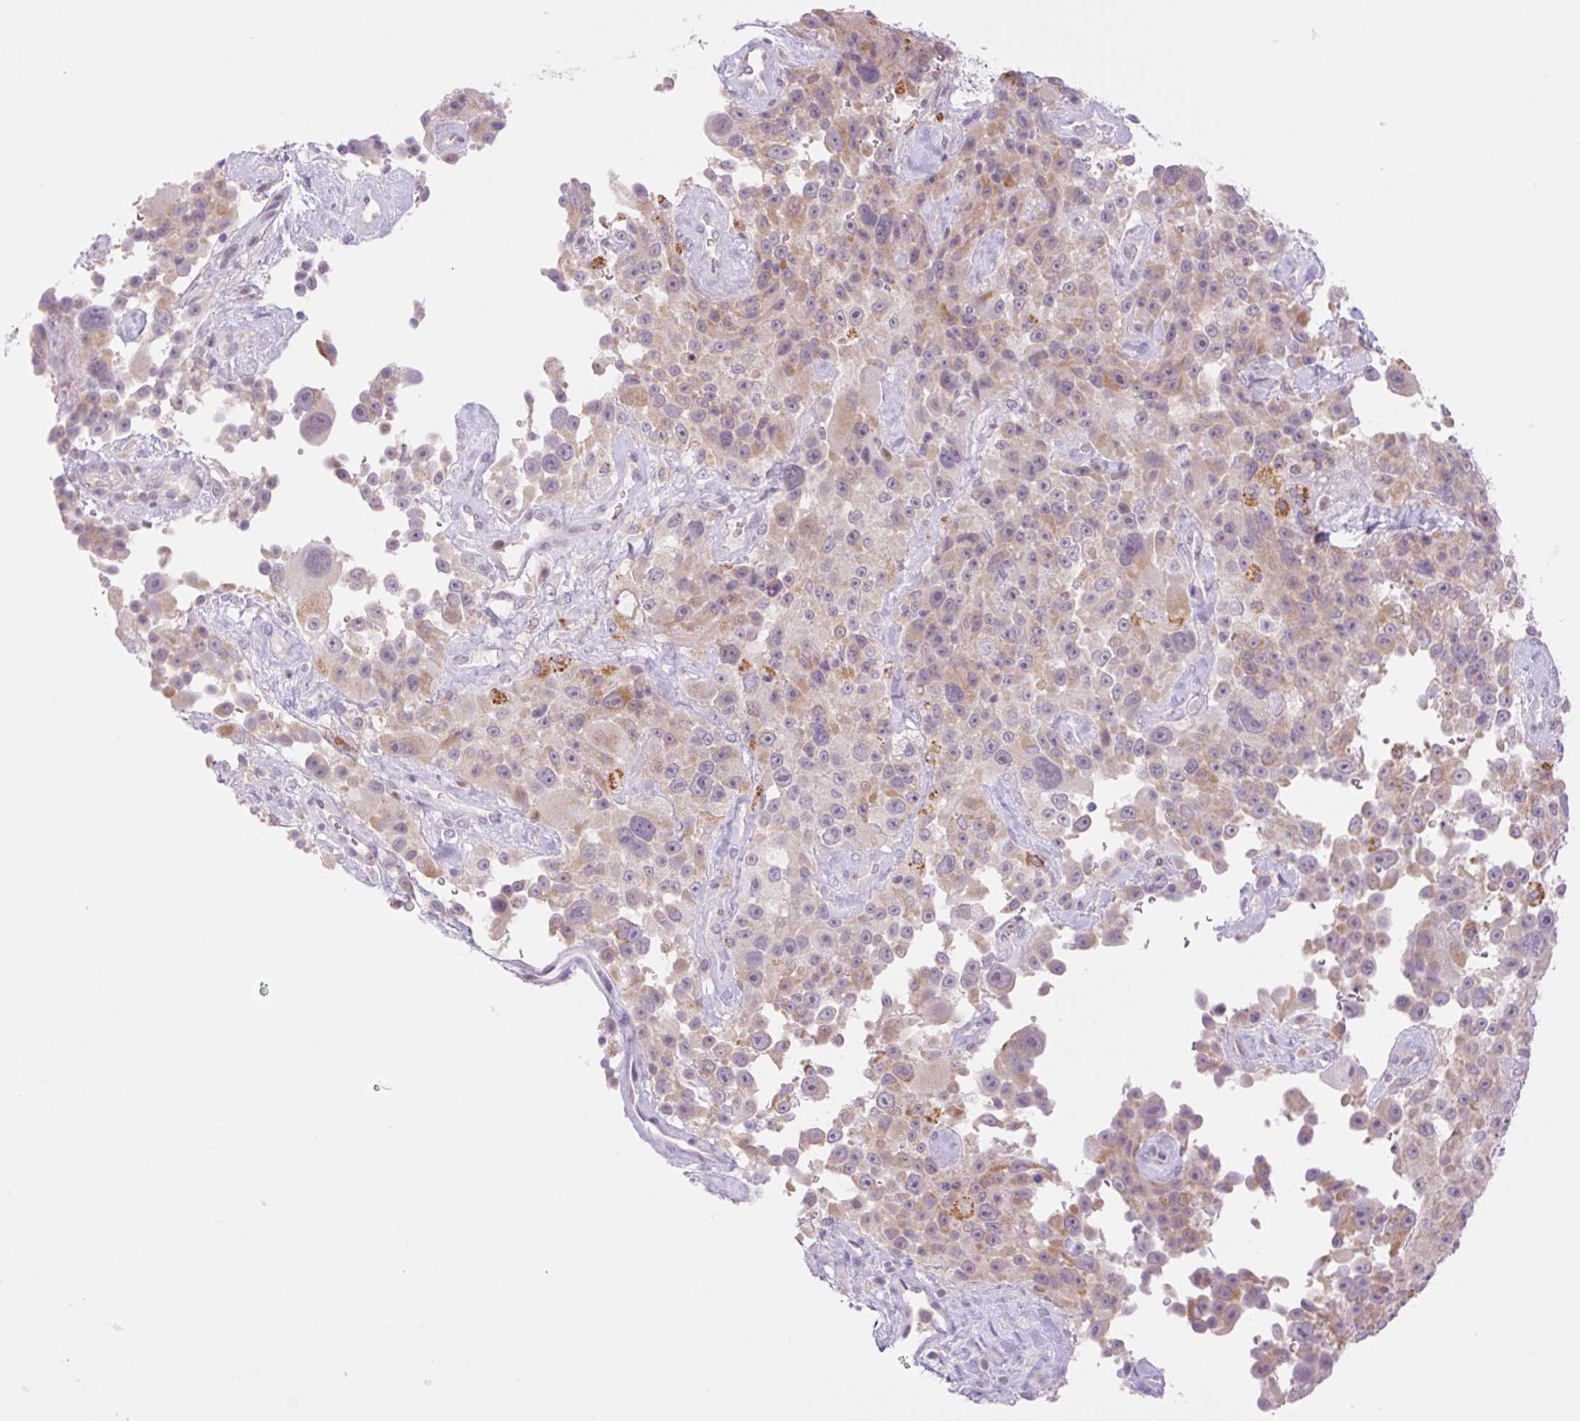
{"staining": {"intensity": "weak", "quantity": ">75%", "location": "cytoplasmic/membranous"}, "tissue": "melanoma", "cell_type": "Tumor cells", "image_type": "cancer", "snomed": [{"axis": "morphology", "description": "Malignant melanoma, Metastatic site"}, {"axis": "topography", "description": "Lymph node"}], "caption": "There is low levels of weak cytoplasmic/membranous expression in tumor cells of malignant melanoma (metastatic site), as demonstrated by immunohistochemical staining (brown color).", "gene": "SPRYD4", "patient": {"sex": "male", "age": 62}}